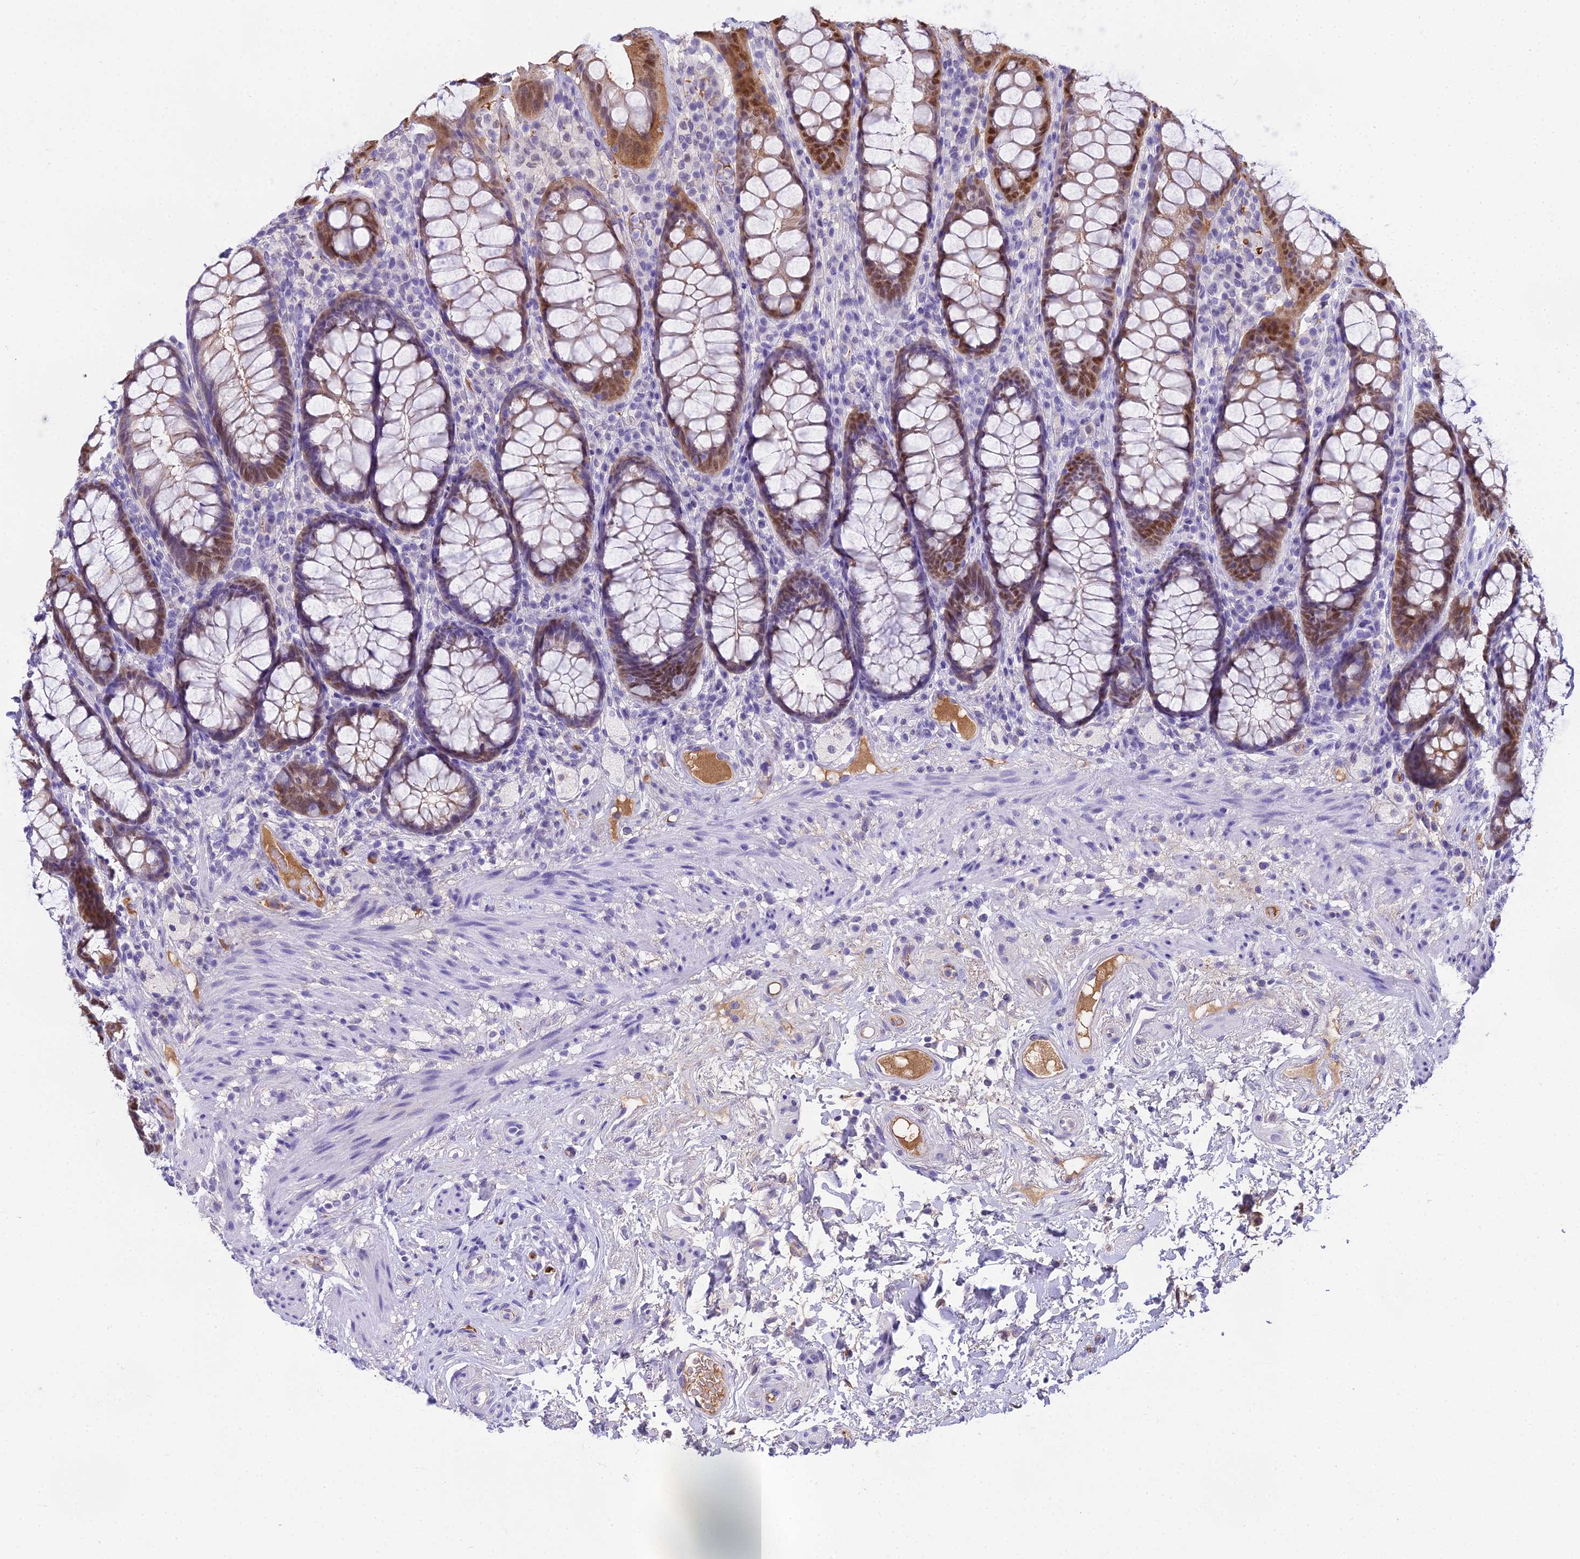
{"staining": {"intensity": "moderate", "quantity": ">75%", "location": "nuclear"}, "tissue": "rectum", "cell_type": "Glandular cells", "image_type": "normal", "snomed": [{"axis": "morphology", "description": "Normal tissue, NOS"}, {"axis": "topography", "description": "Rectum"}], "caption": "Protein expression analysis of benign human rectum reveals moderate nuclear positivity in about >75% of glandular cells.", "gene": "MAT2A", "patient": {"sex": "male", "age": 83}}